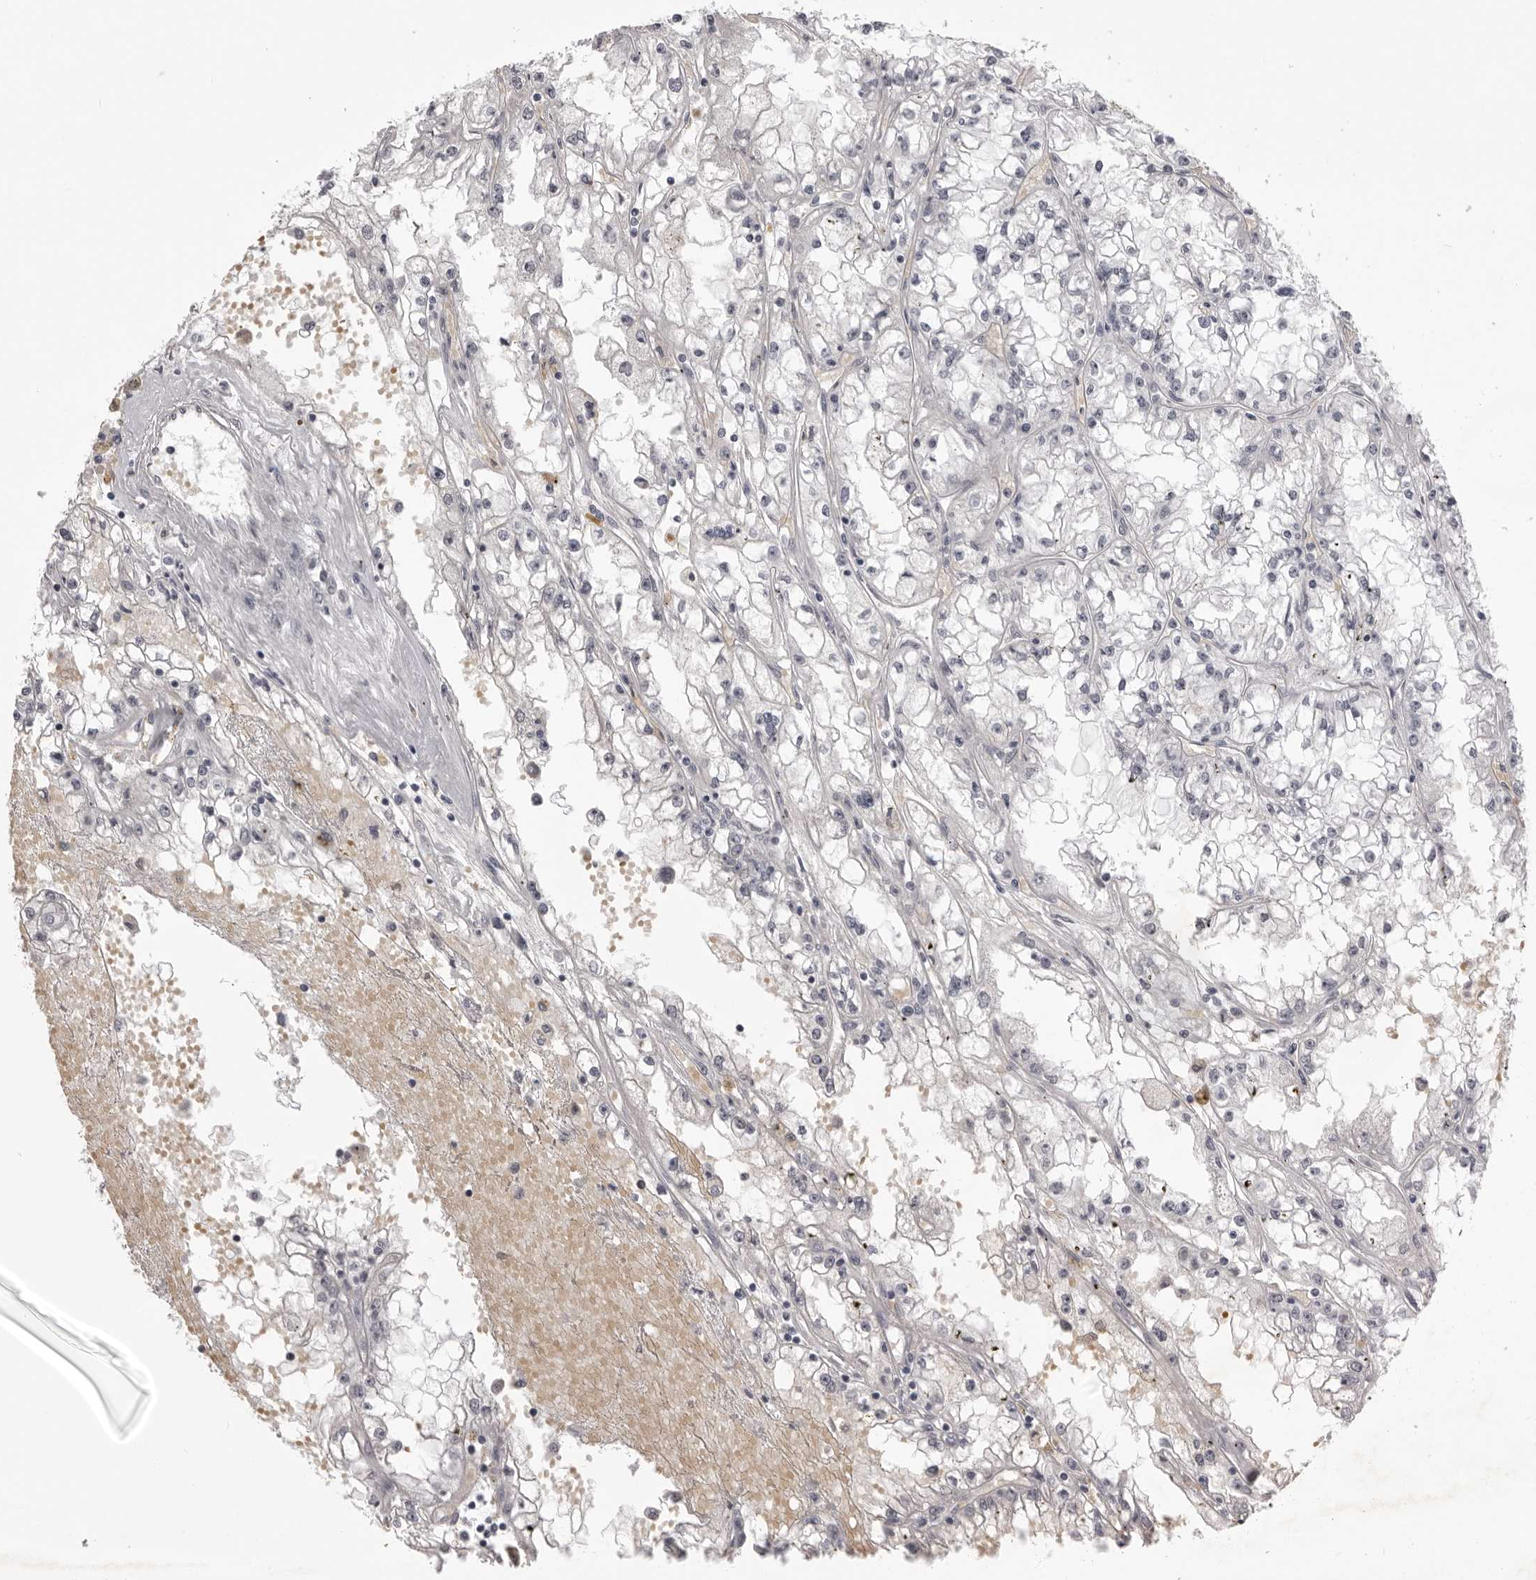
{"staining": {"intensity": "negative", "quantity": "none", "location": "none"}, "tissue": "renal cancer", "cell_type": "Tumor cells", "image_type": "cancer", "snomed": [{"axis": "morphology", "description": "Adenocarcinoma, NOS"}, {"axis": "topography", "description": "Kidney"}], "caption": "This is a photomicrograph of immunohistochemistry (IHC) staining of renal cancer (adenocarcinoma), which shows no staining in tumor cells.", "gene": "EPHA10", "patient": {"sex": "male", "age": 56}}